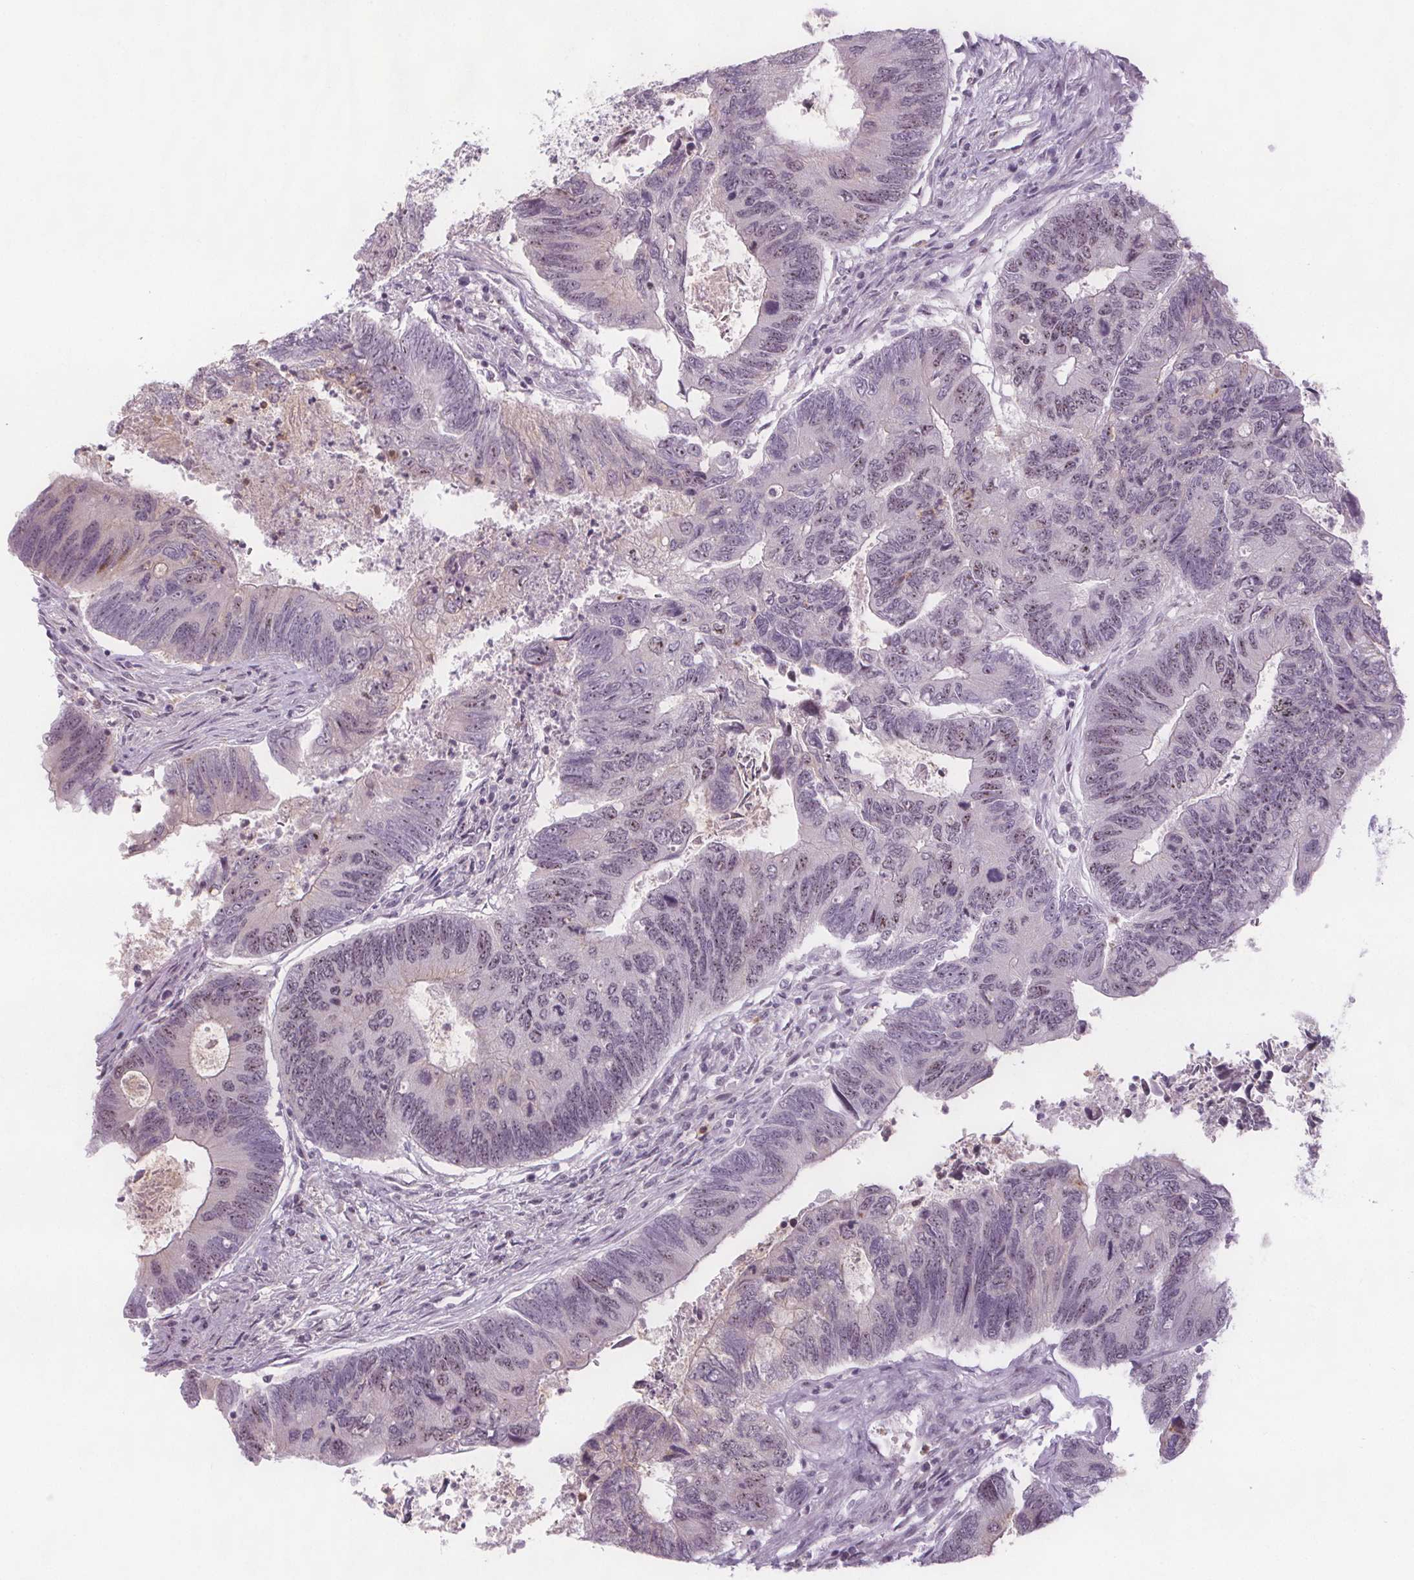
{"staining": {"intensity": "moderate", "quantity": "25%-75%", "location": "nuclear"}, "tissue": "colorectal cancer", "cell_type": "Tumor cells", "image_type": "cancer", "snomed": [{"axis": "morphology", "description": "Adenocarcinoma, NOS"}, {"axis": "topography", "description": "Rectum"}], "caption": "Moderate nuclear staining is appreciated in about 25%-75% of tumor cells in colorectal cancer.", "gene": "NOLC1", "patient": {"sex": "female", "age": 62}}